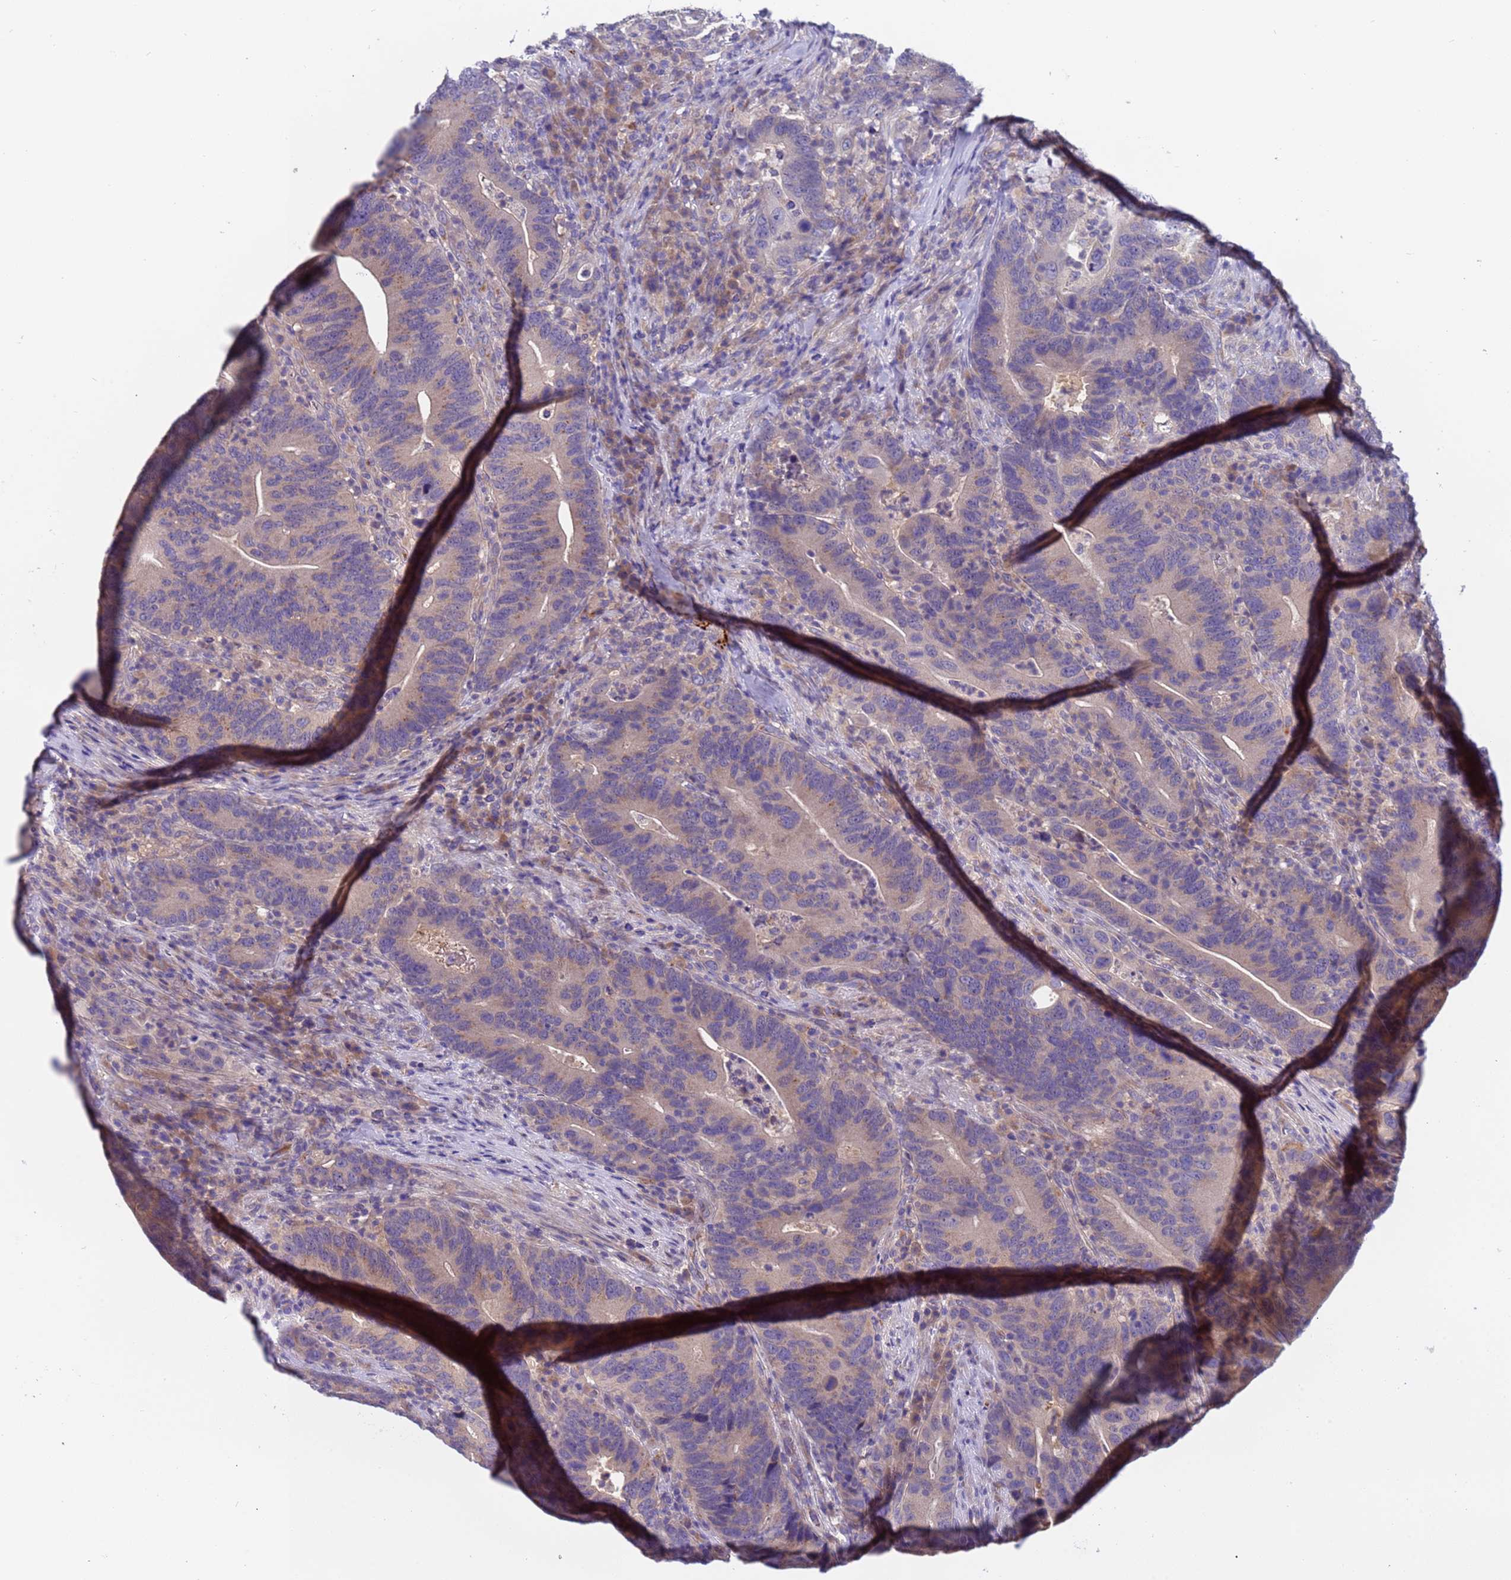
{"staining": {"intensity": "weak", "quantity": "<25%", "location": "cytoplasmic/membranous"}, "tissue": "colorectal cancer", "cell_type": "Tumor cells", "image_type": "cancer", "snomed": [{"axis": "morphology", "description": "Adenocarcinoma, NOS"}, {"axis": "topography", "description": "Colon"}], "caption": "This is a micrograph of immunohistochemistry (IHC) staining of colorectal cancer, which shows no positivity in tumor cells. The staining is performed using DAB (3,3'-diaminobenzidine) brown chromogen with nuclei counter-stained in using hematoxylin.", "gene": "ZNF248", "patient": {"sex": "female", "age": 66}}